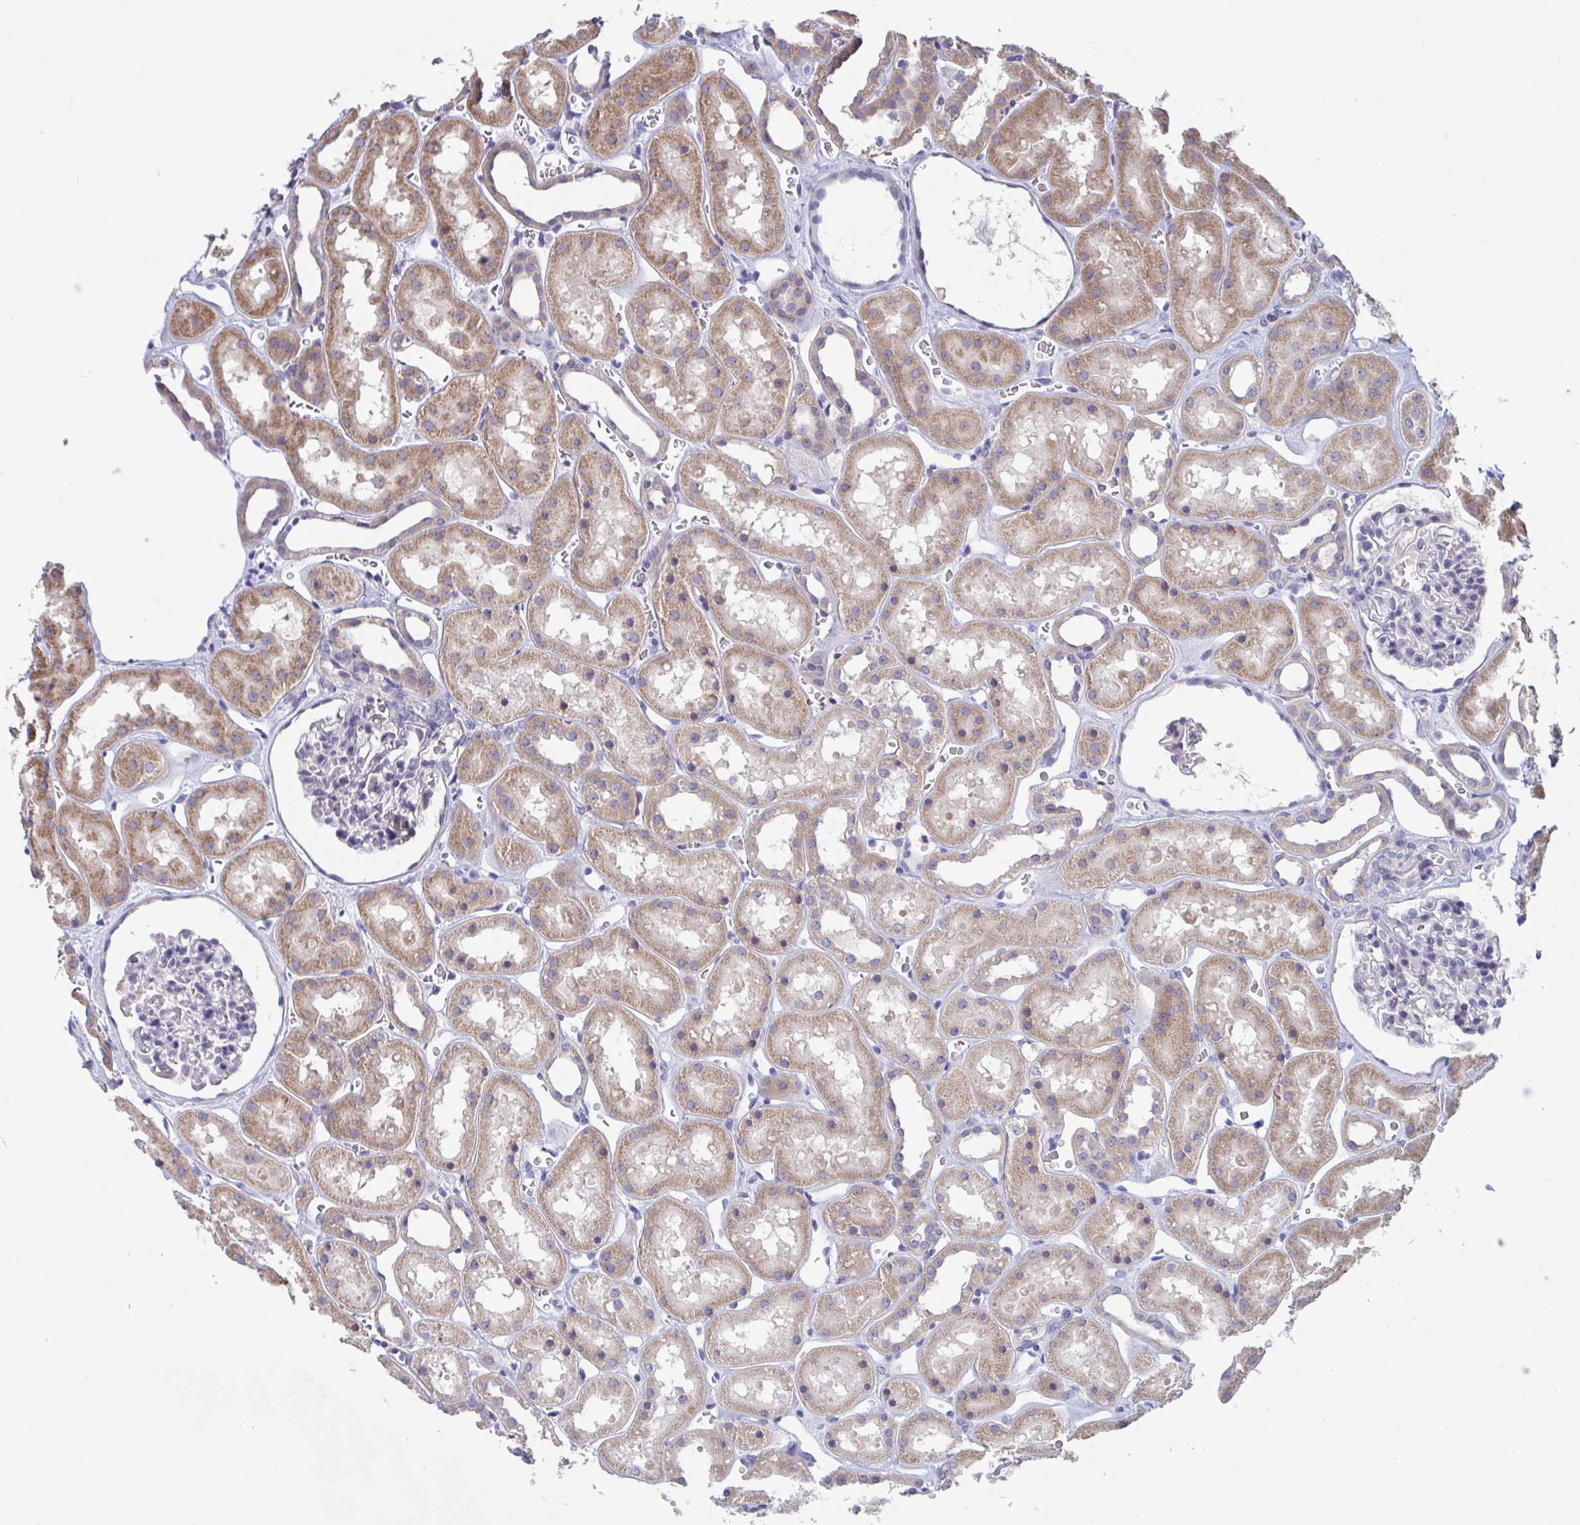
{"staining": {"intensity": "negative", "quantity": "none", "location": "none"}, "tissue": "kidney", "cell_type": "Cells in glomeruli", "image_type": "normal", "snomed": [{"axis": "morphology", "description": "Normal tissue, NOS"}, {"axis": "topography", "description": "Kidney"}], "caption": "The photomicrograph demonstrates no staining of cells in glomeruli in benign kidney. (DAB immunohistochemistry with hematoxylin counter stain).", "gene": "UNKL", "patient": {"sex": "female", "age": 41}}